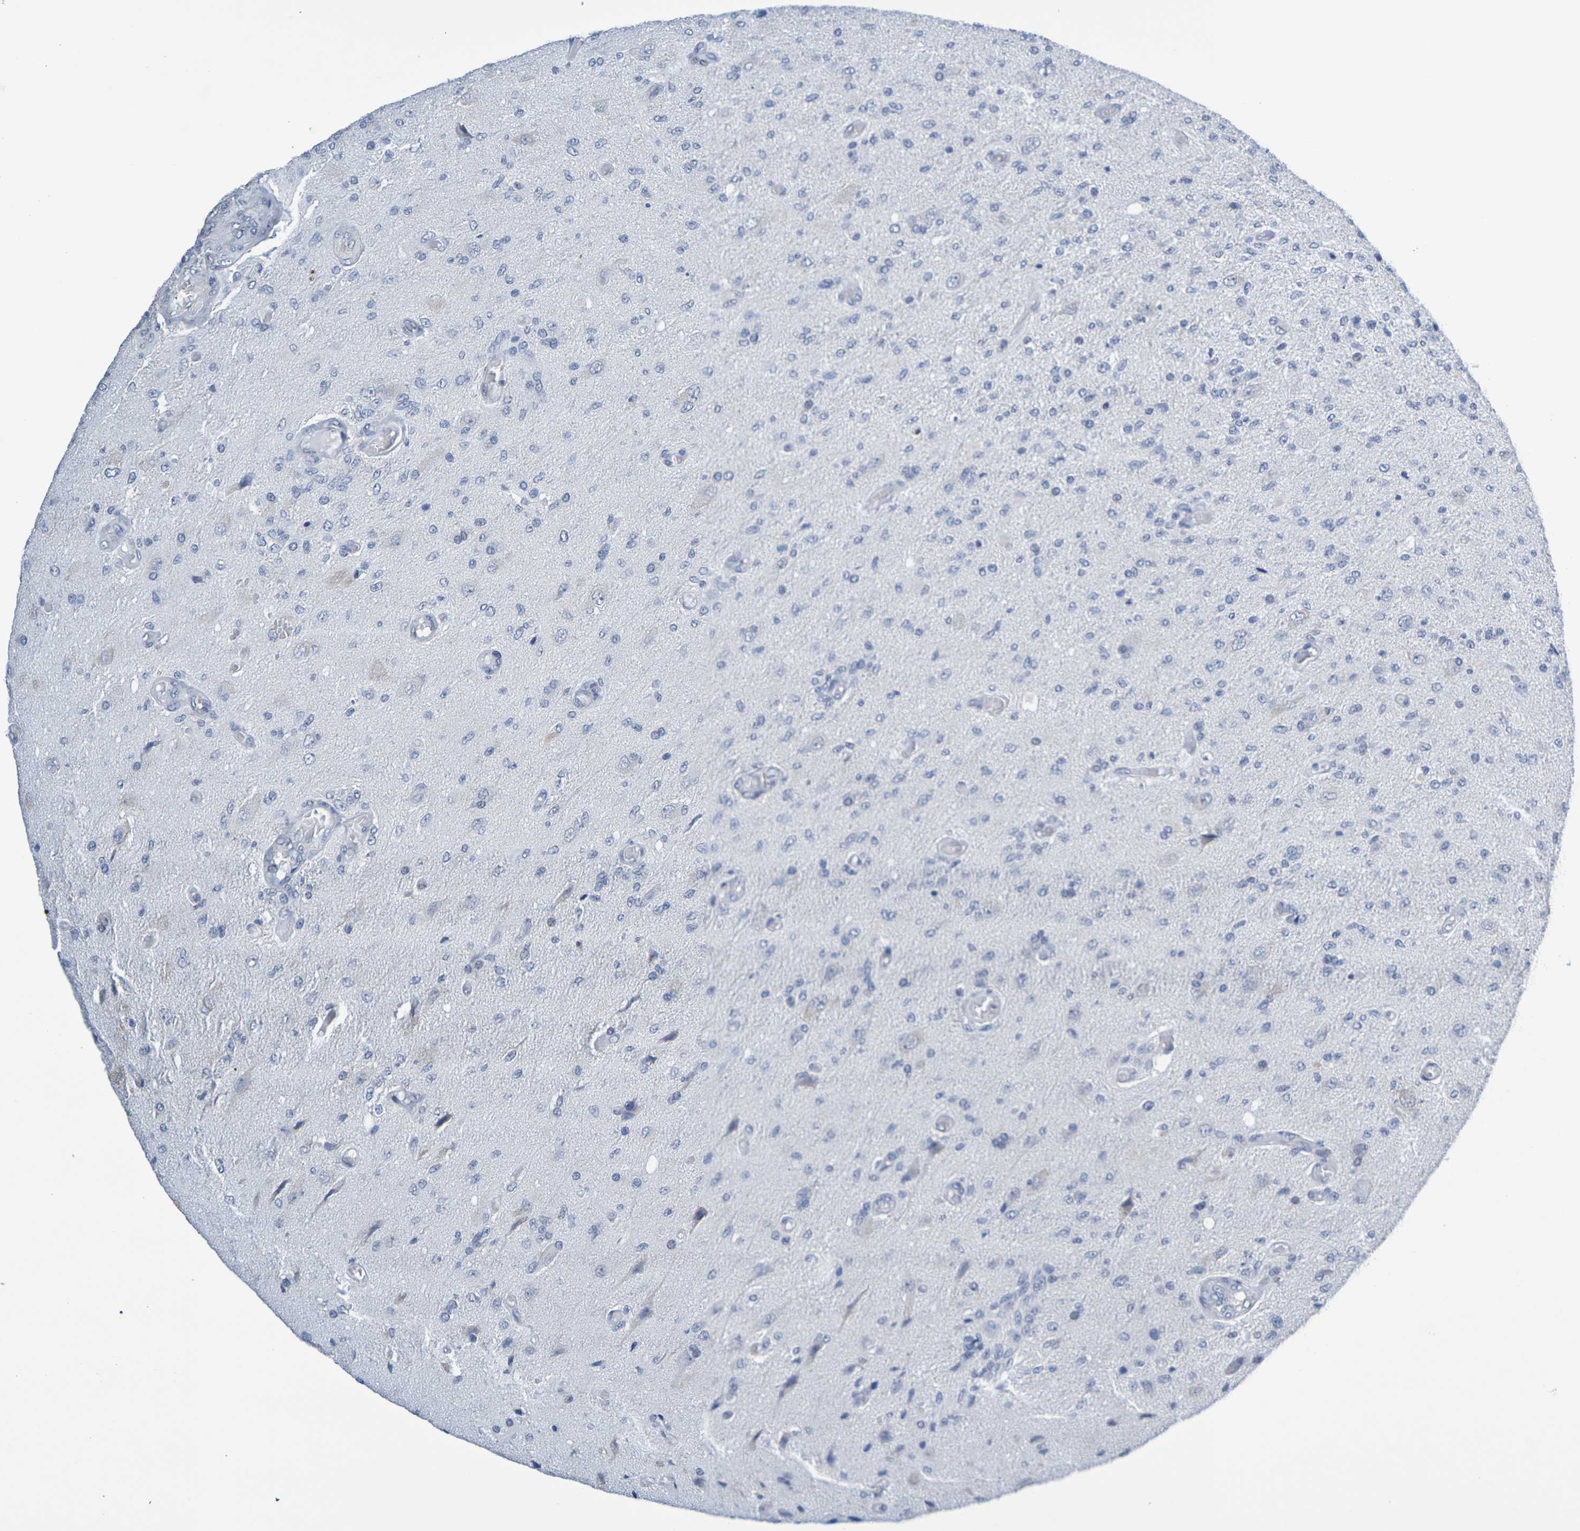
{"staining": {"intensity": "weak", "quantity": "<25%", "location": "cytoplasmic/membranous"}, "tissue": "glioma", "cell_type": "Tumor cells", "image_type": "cancer", "snomed": [{"axis": "morphology", "description": "Normal tissue, NOS"}, {"axis": "morphology", "description": "Glioma, malignant, High grade"}, {"axis": "topography", "description": "Cerebral cortex"}], "caption": "The immunohistochemistry histopathology image has no significant staining in tumor cells of malignant glioma (high-grade) tissue.", "gene": "CHRNB1", "patient": {"sex": "male", "age": 77}}